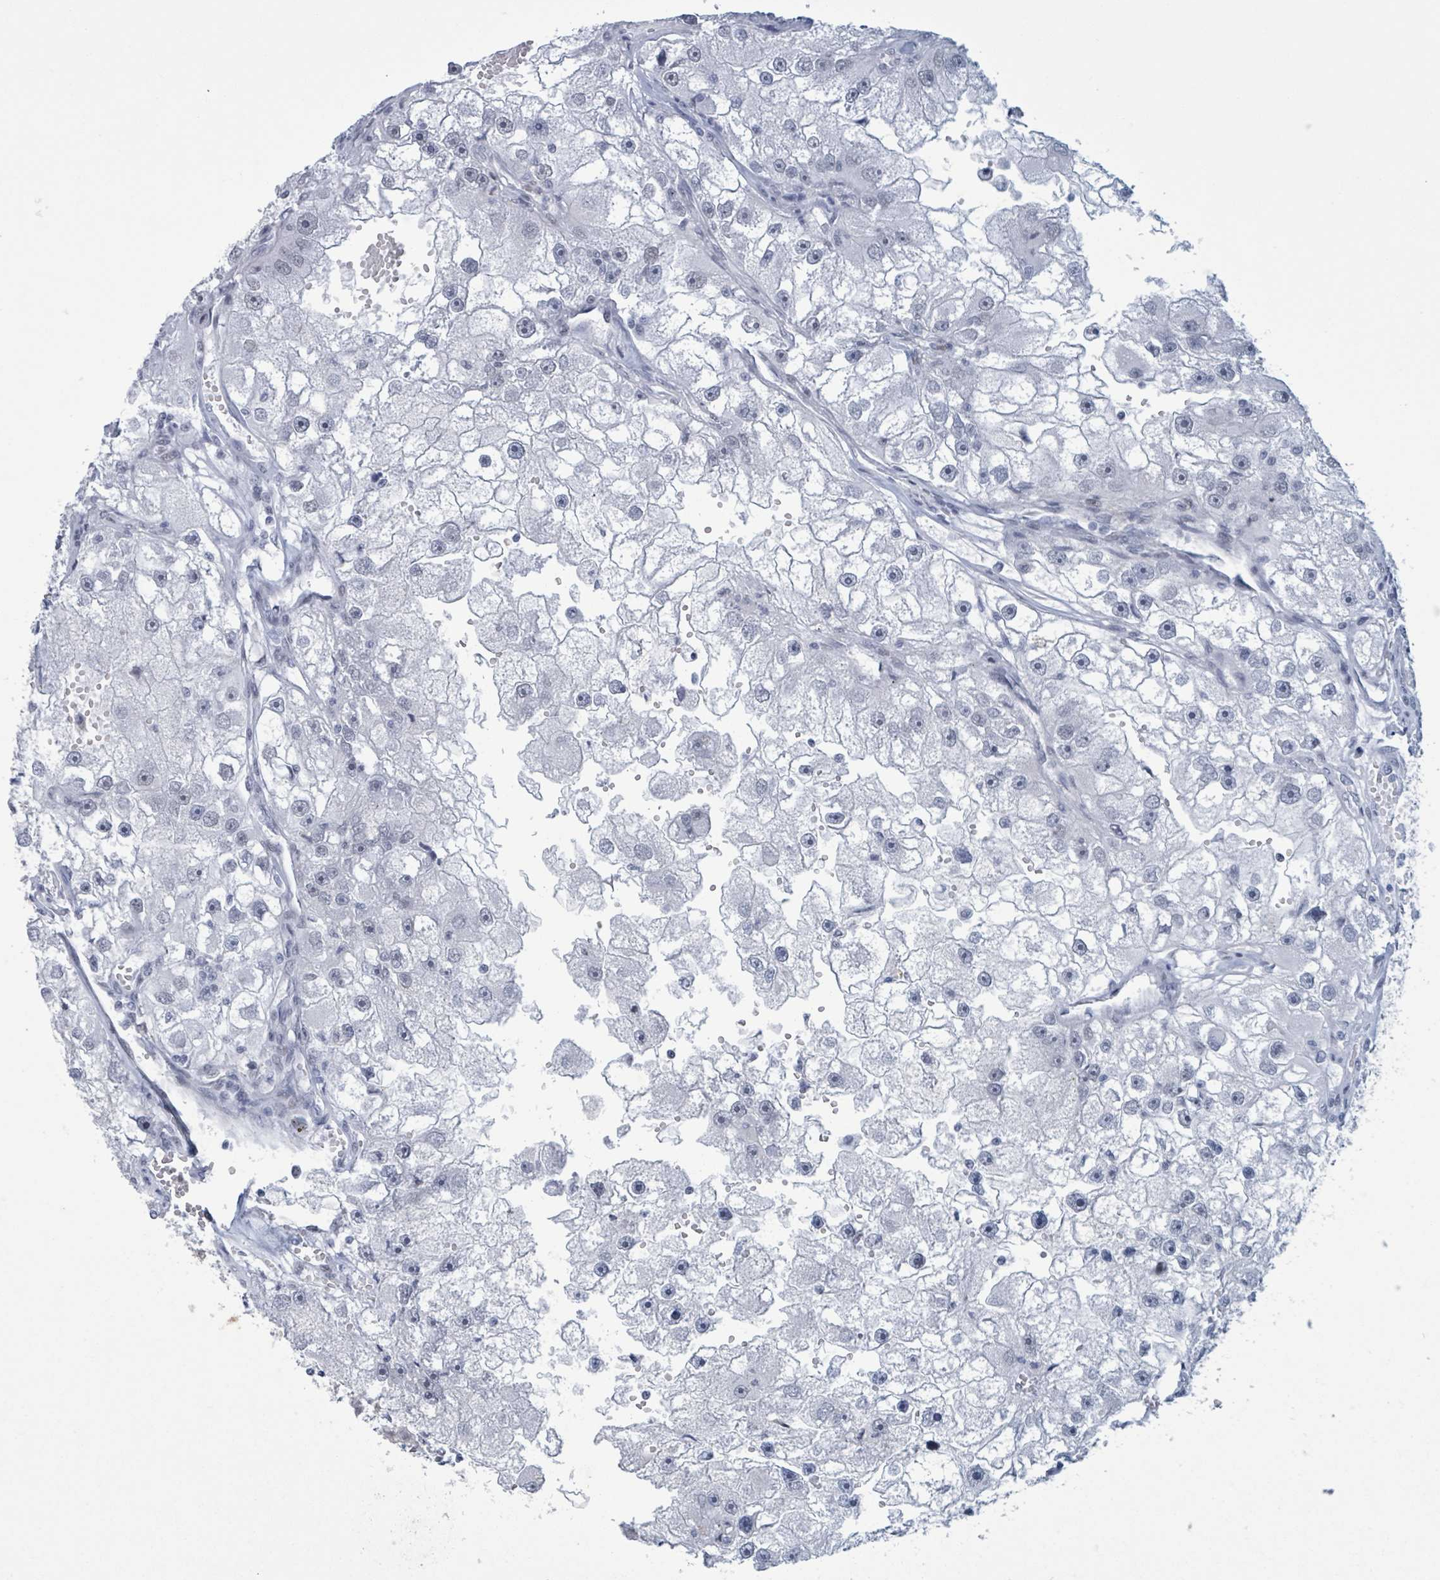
{"staining": {"intensity": "negative", "quantity": "none", "location": "none"}, "tissue": "renal cancer", "cell_type": "Tumor cells", "image_type": "cancer", "snomed": [{"axis": "morphology", "description": "Adenocarcinoma, NOS"}, {"axis": "topography", "description": "Kidney"}], "caption": "Immunohistochemical staining of renal cancer reveals no significant expression in tumor cells.", "gene": "CT45A5", "patient": {"sex": "male", "age": 63}}